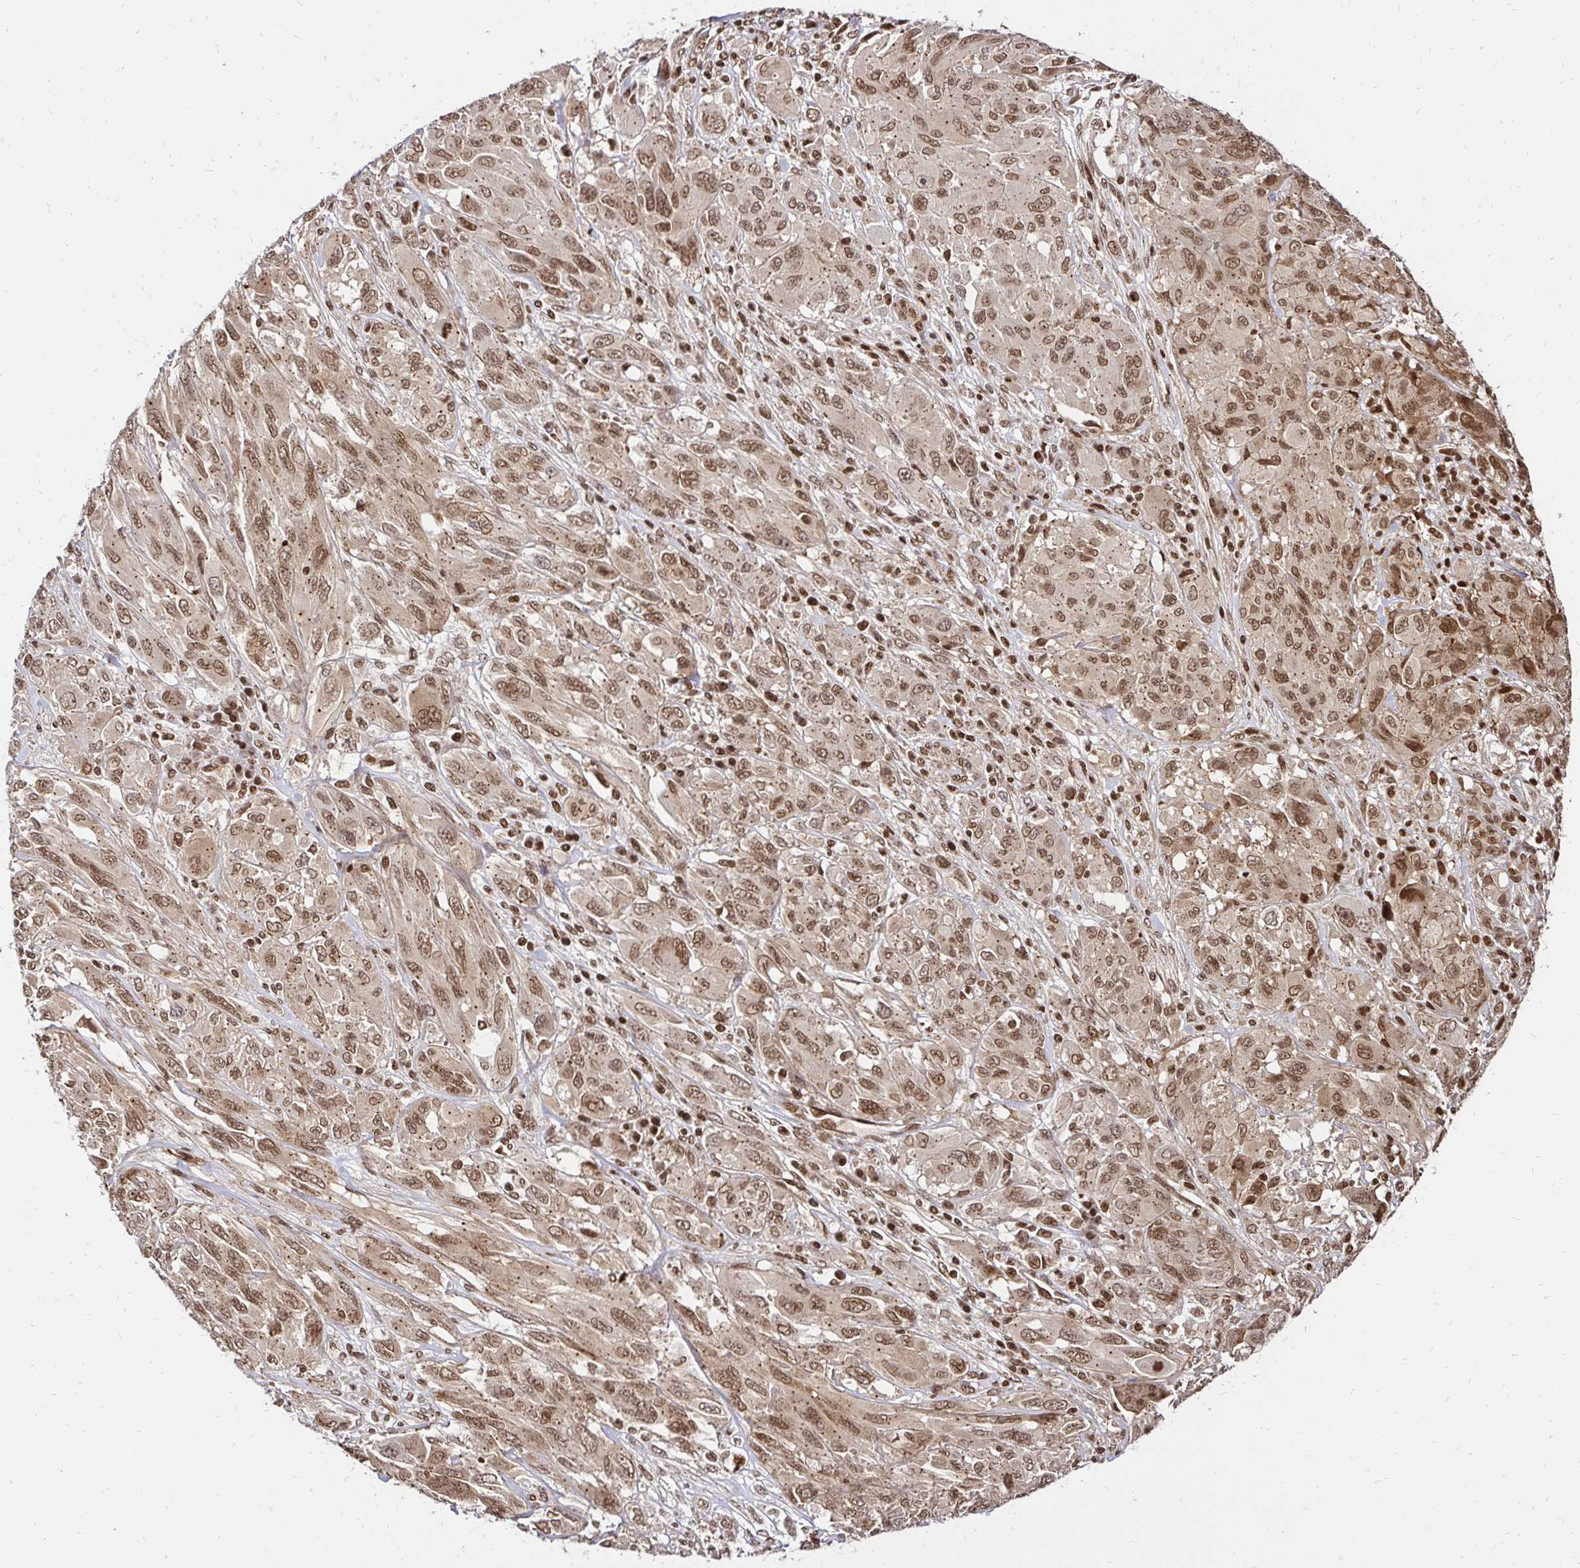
{"staining": {"intensity": "moderate", "quantity": ">75%", "location": "cytoplasmic/membranous,nuclear"}, "tissue": "melanoma", "cell_type": "Tumor cells", "image_type": "cancer", "snomed": [{"axis": "morphology", "description": "Malignant melanoma, NOS"}, {"axis": "topography", "description": "Skin"}], "caption": "DAB (3,3'-diaminobenzidine) immunohistochemical staining of human malignant melanoma reveals moderate cytoplasmic/membranous and nuclear protein expression in approximately >75% of tumor cells.", "gene": "GLYR1", "patient": {"sex": "female", "age": 91}}